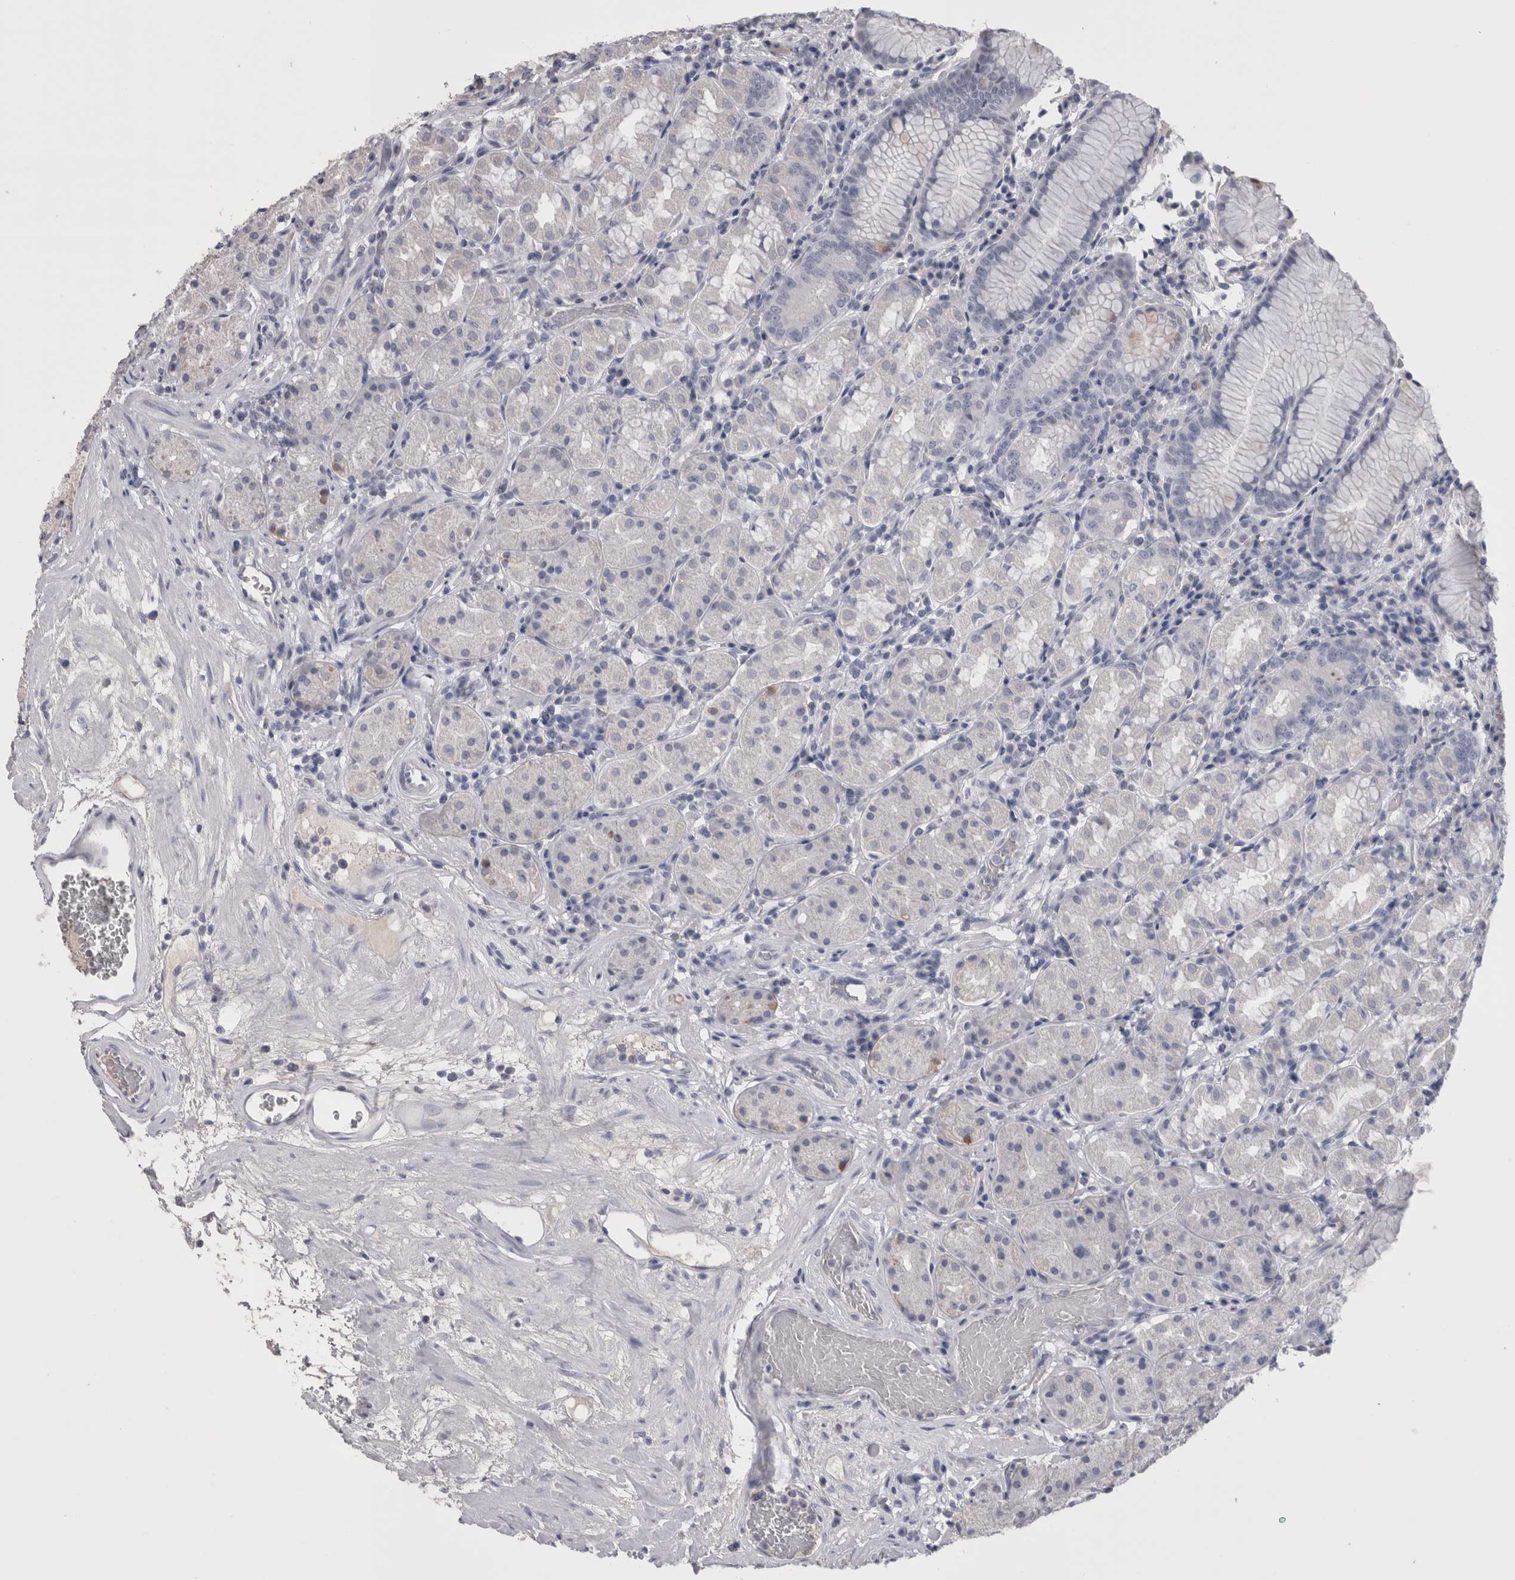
{"staining": {"intensity": "negative", "quantity": "none", "location": "none"}, "tissue": "stomach", "cell_type": "Glandular cells", "image_type": "normal", "snomed": [{"axis": "morphology", "description": "Normal tissue, NOS"}, {"axis": "topography", "description": "Stomach, lower"}], "caption": "Immunohistochemical staining of normal stomach shows no significant positivity in glandular cells.", "gene": "CDHR5", "patient": {"sex": "female", "age": 56}}